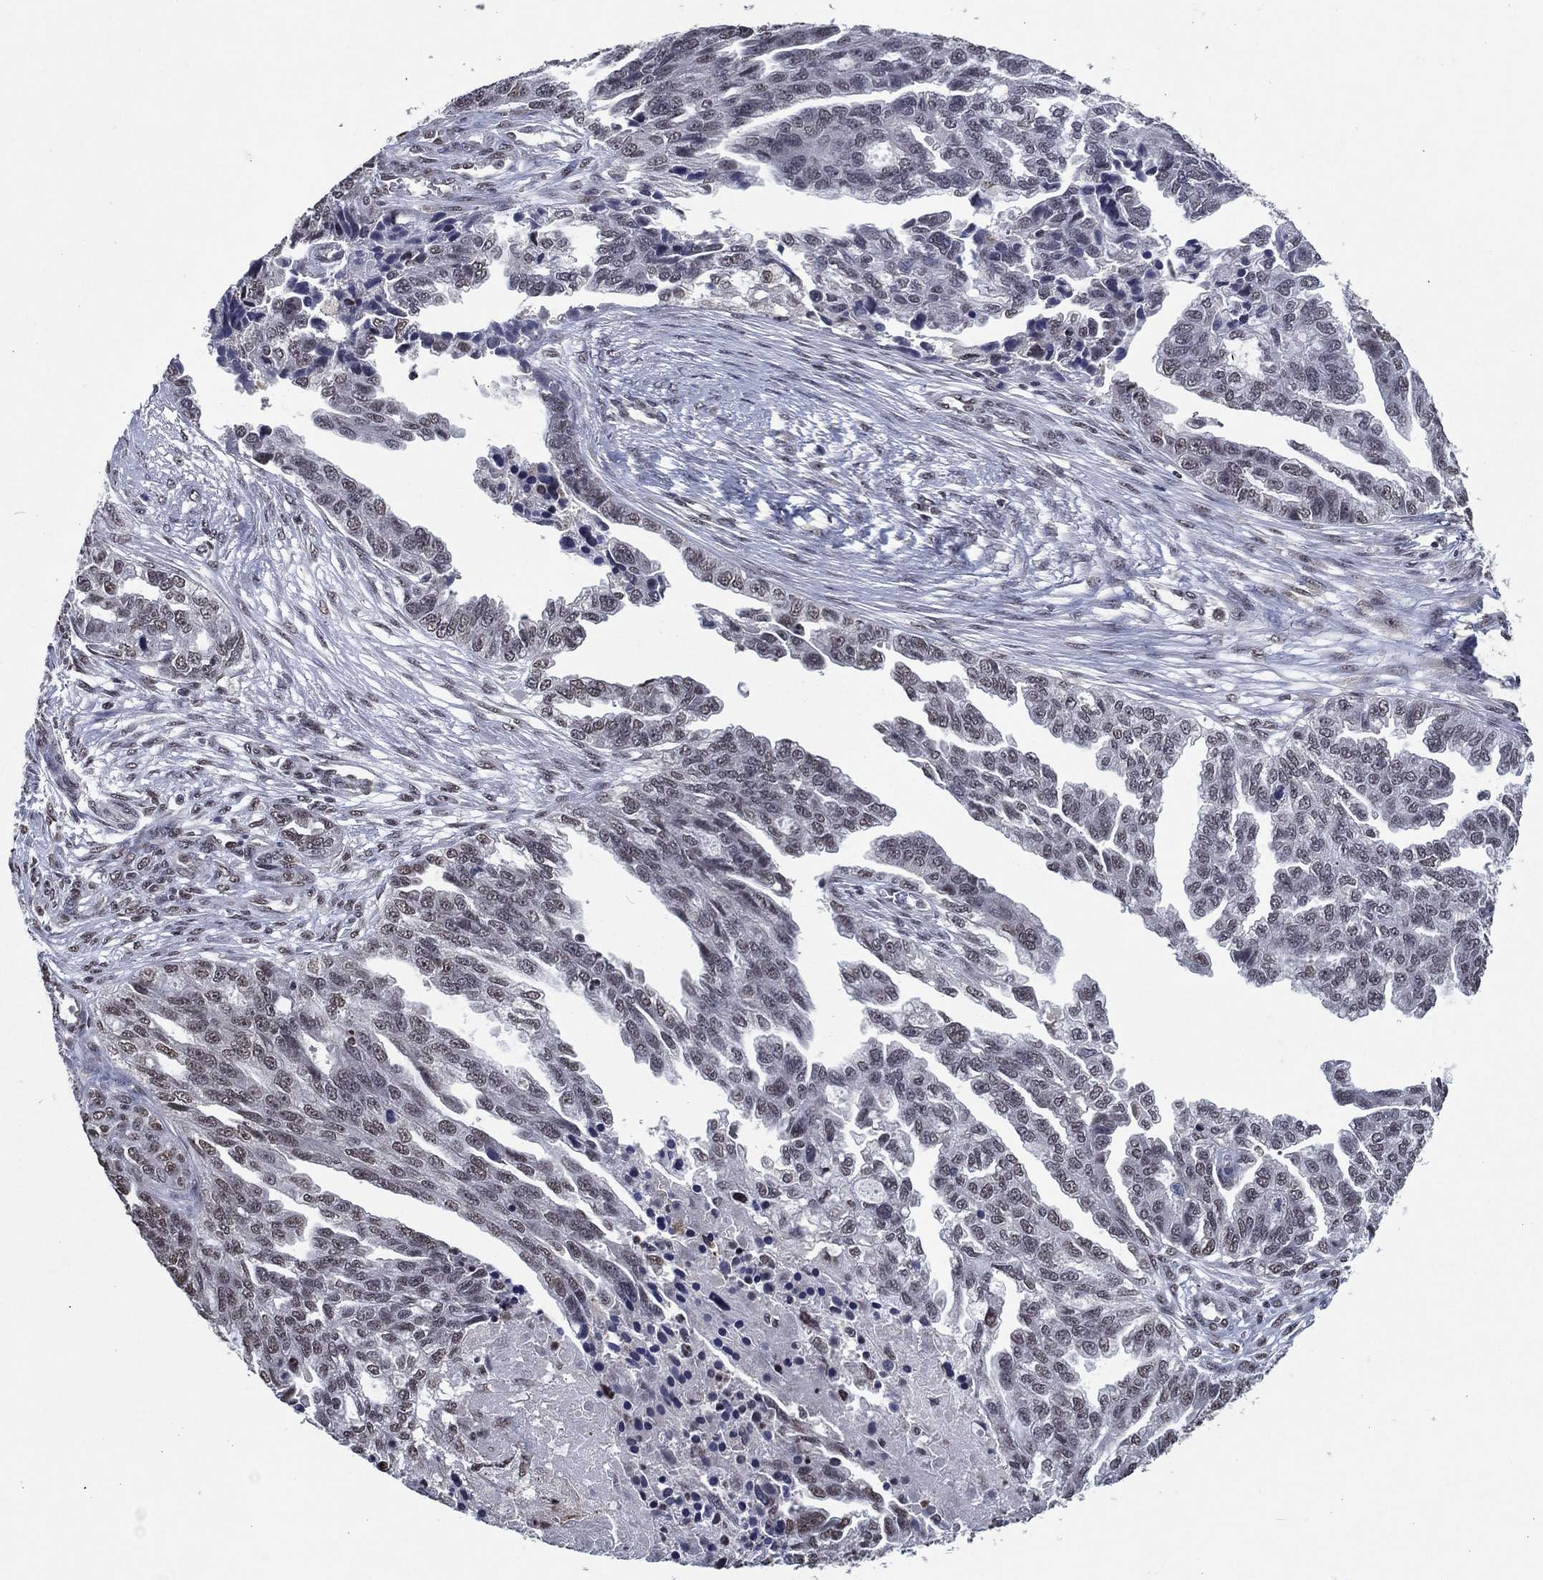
{"staining": {"intensity": "negative", "quantity": "none", "location": "none"}, "tissue": "ovarian cancer", "cell_type": "Tumor cells", "image_type": "cancer", "snomed": [{"axis": "morphology", "description": "Cystadenocarcinoma, serous, NOS"}, {"axis": "topography", "description": "Ovary"}], "caption": "Tumor cells are negative for brown protein staining in ovarian cancer (serous cystadenocarcinoma). (DAB immunohistochemistry with hematoxylin counter stain).", "gene": "ZBTB42", "patient": {"sex": "female", "age": 51}}